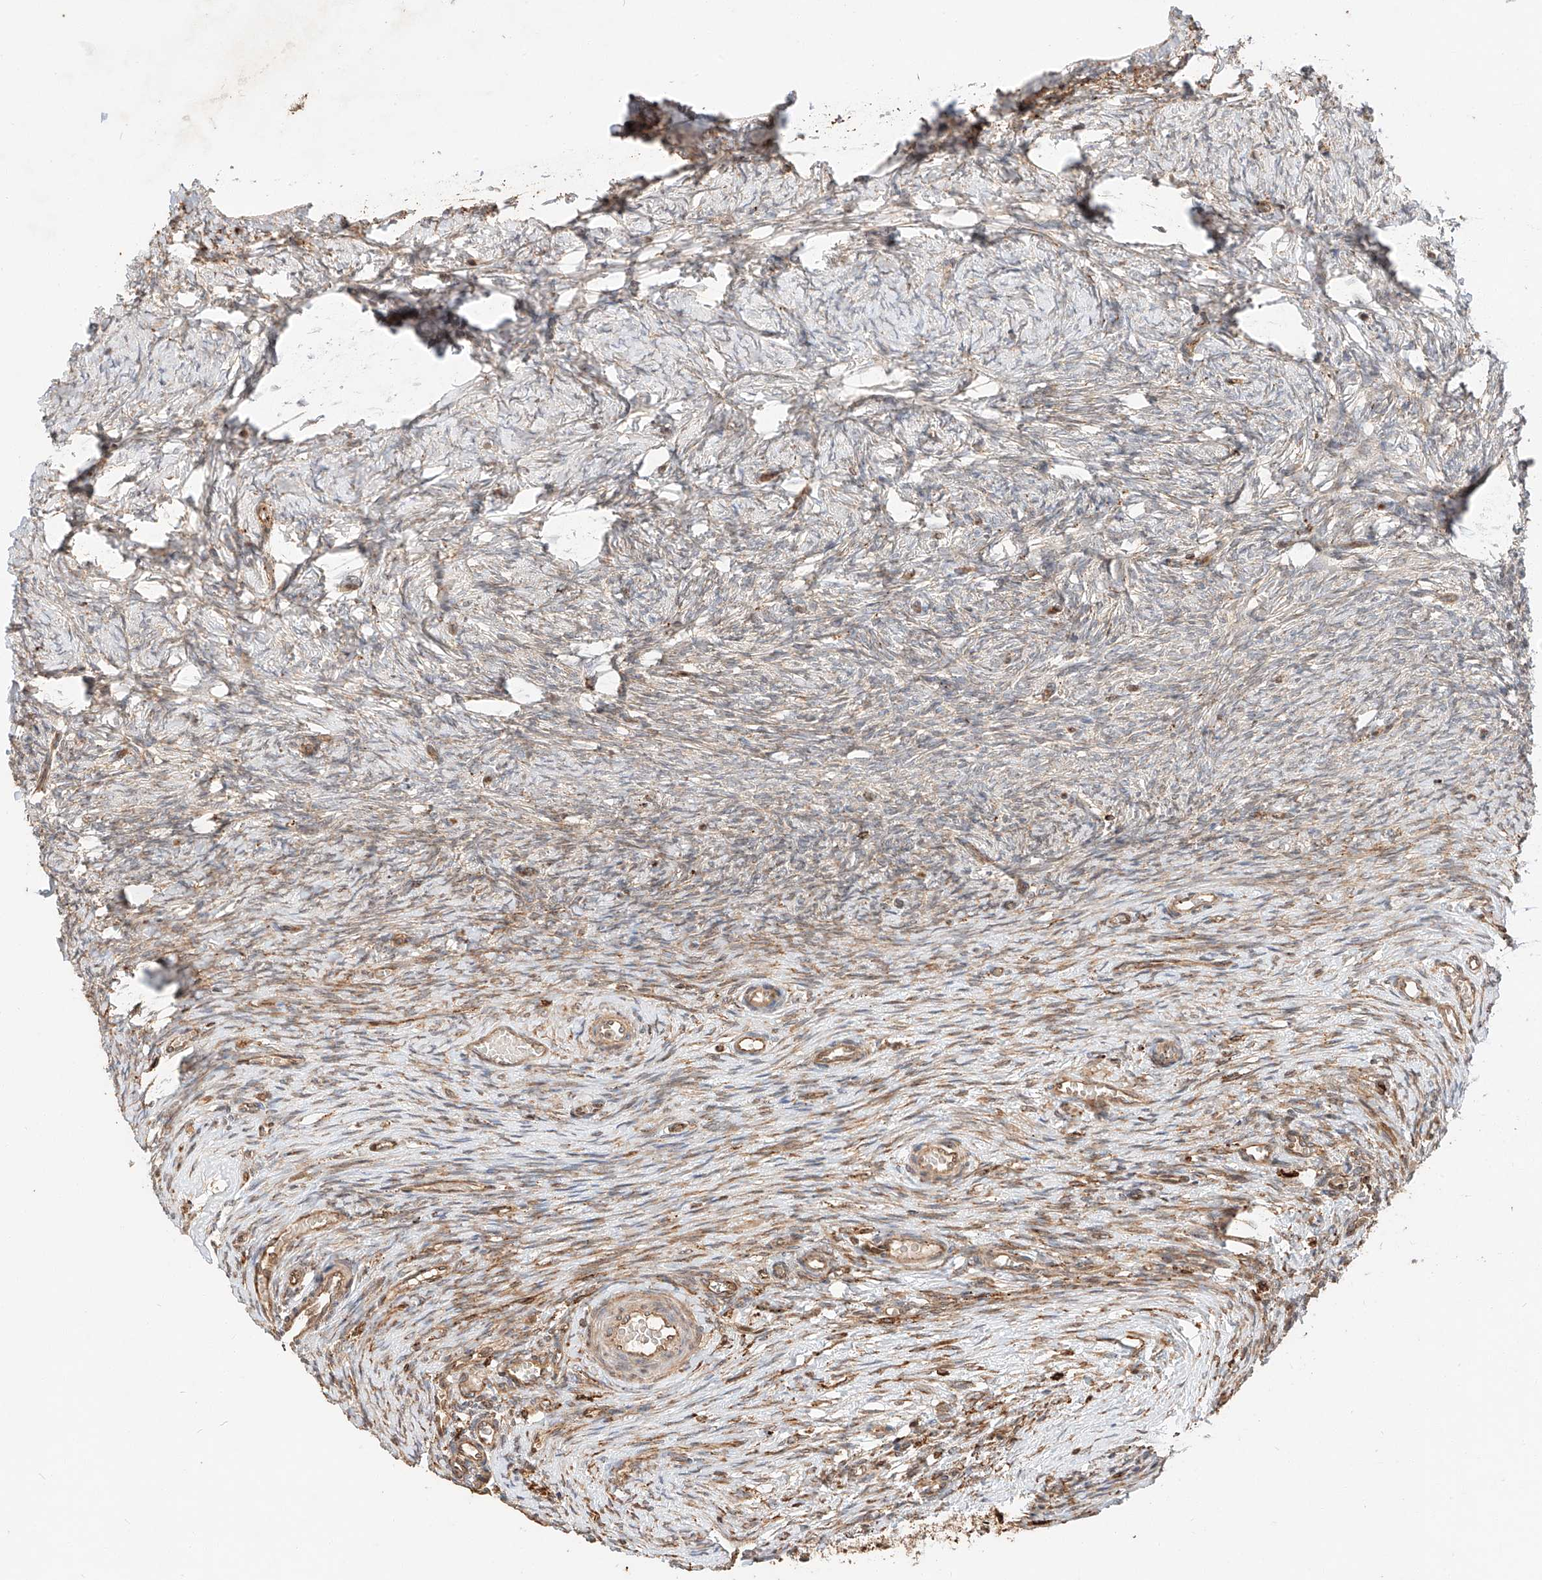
{"staining": {"intensity": "weak", "quantity": ">75%", "location": "cytoplasmic/membranous"}, "tissue": "ovary", "cell_type": "Follicle cells", "image_type": "normal", "snomed": [{"axis": "morphology", "description": "Adenocarcinoma, NOS"}, {"axis": "topography", "description": "Endometrium"}], "caption": "Immunohistochemical staining of normal ovary exhibits low levels of weak cytoplasmic/membranous expression in approximately >75% of follicle cells.", "gene": "ZNF84", "patient": {"sex": "female", "age": 32}}